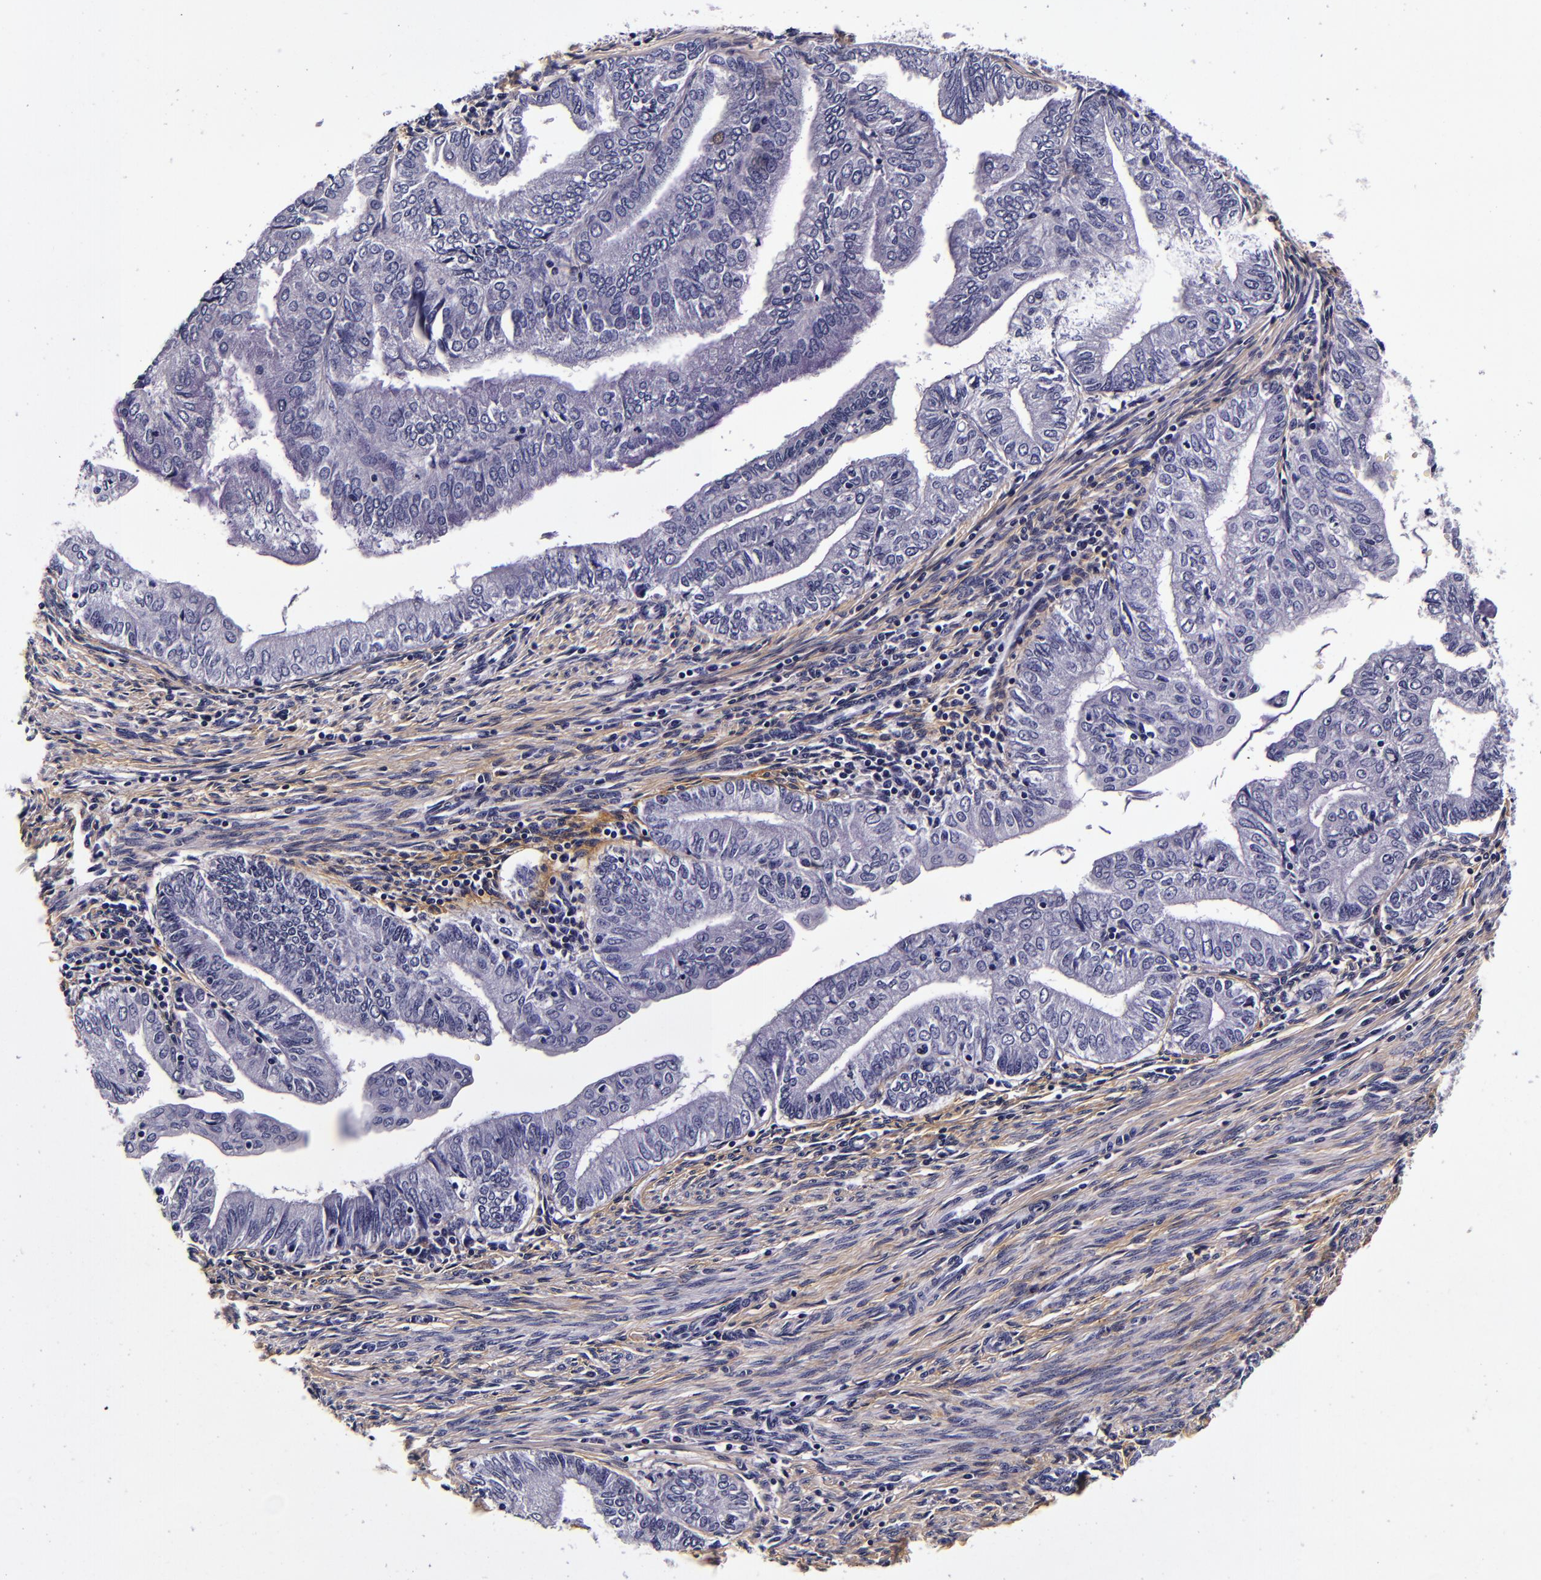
{"staining": {"intensity": "negative", "quantity": "none", "location": "none"}, "tissue": "endometrial cancer", "cell_type": "Tumor cells", "image_type": "cancer", "snomed": [{"axis": "morphology", "description": "Adenocarcinoma, NOS"}, {"axis": "topography", "description": "Endometrium"}], "caption": "High power microscopy histopathology image of an IHC histopathology image of adenocarcinoma (endometrial), revealing no significant staining in tumor cells. (DAB (3,3'-diaminobenzidine) immunohistochemistry (IHC), high magnification).", "gene": "FBN1", "patient": {"sex": "female", "age": 66}}